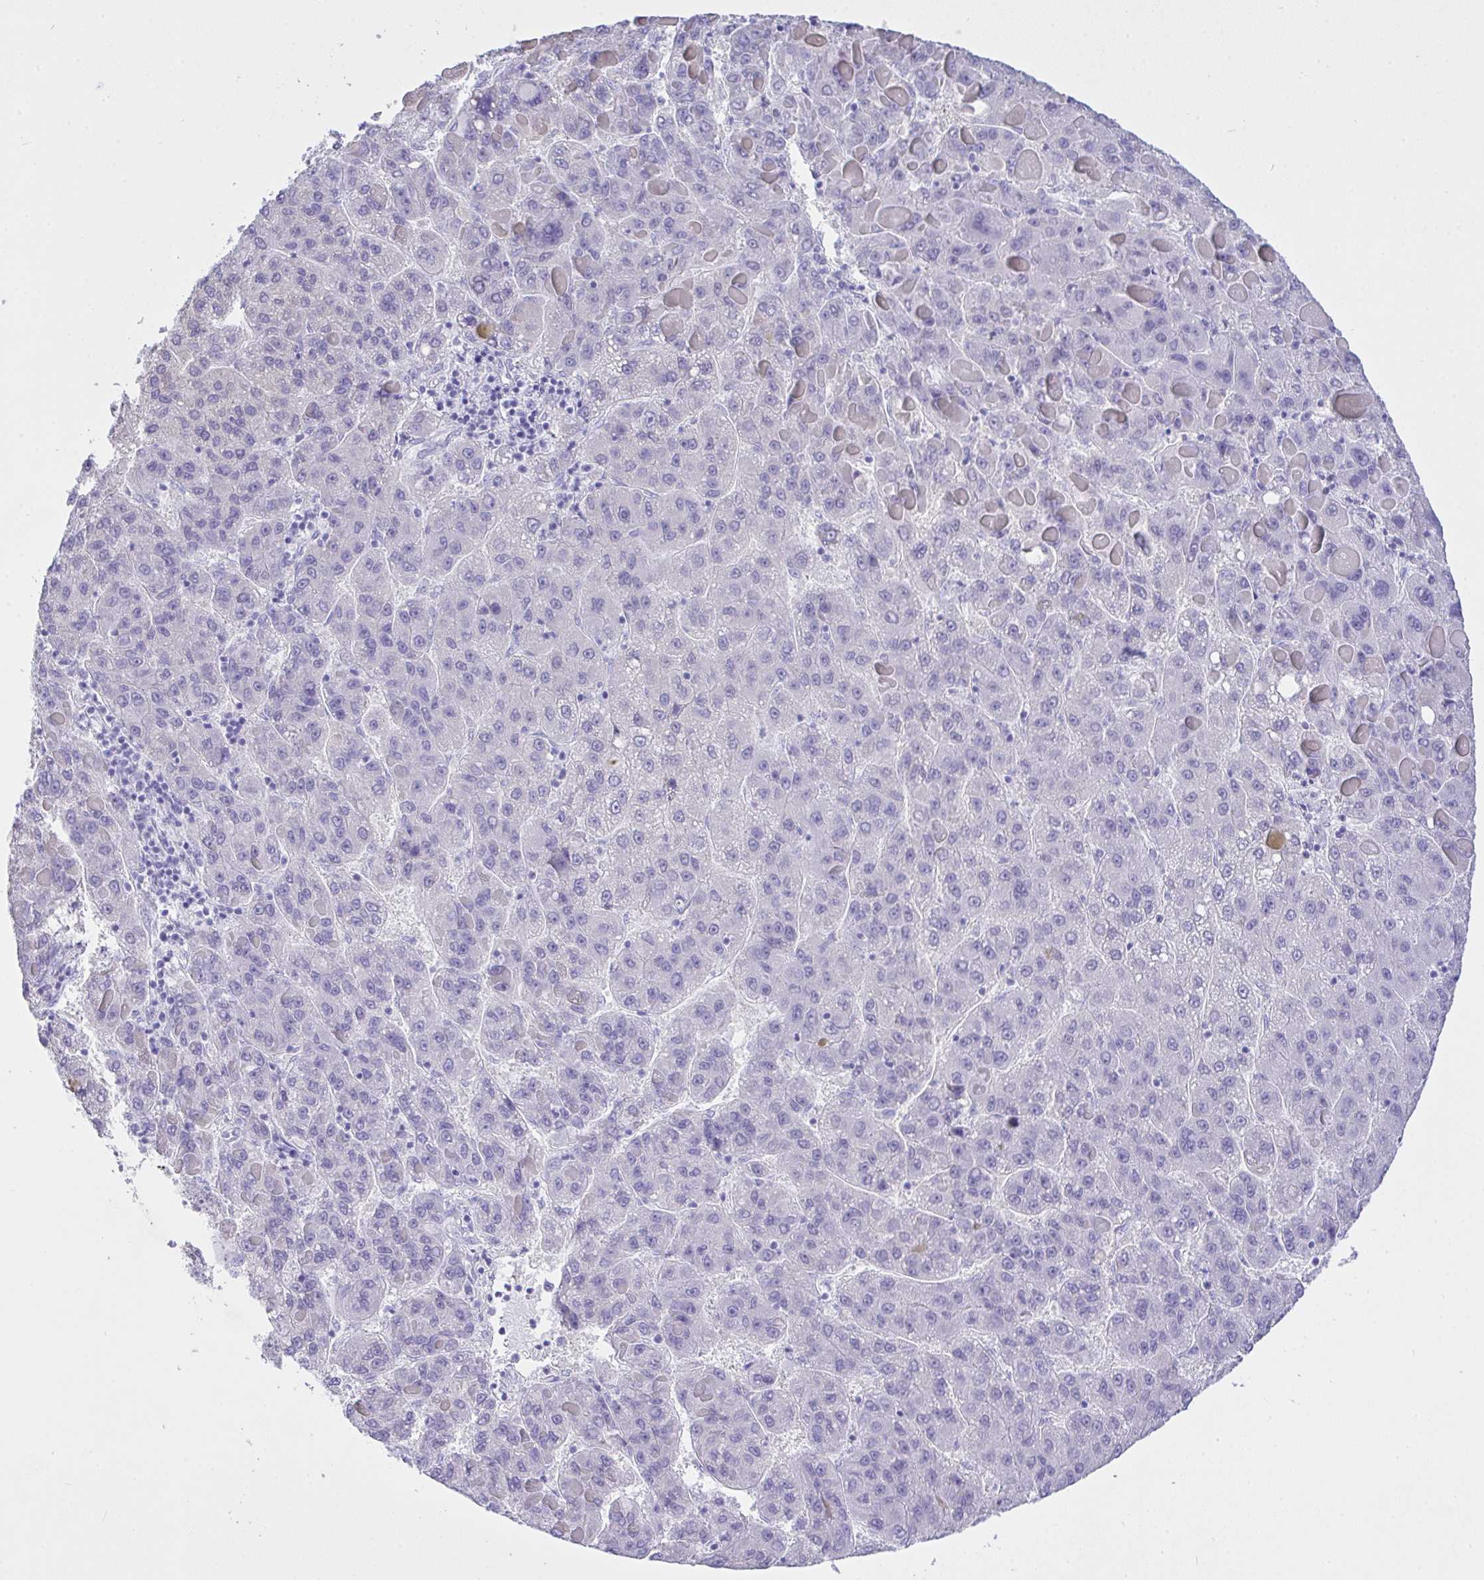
{"staining": {"intensity": "negative", "quantity": "none", "location": "none"}, "tissue": "liver cancer", "cell_type": "Tumor cells", "image_type": "cancer", "snomed": [{"axis": "morphology", "description": "Carcinoma, Hepatocellular, NOS"}, {"axis": "topography", "description": "Liver"}], "caption": "Human liver cancer stained for a protein using IHC exhibits no positivity in tumor cells.", "gene": "AKR1D1", "patient": {"sex": "female", "age": 82}}